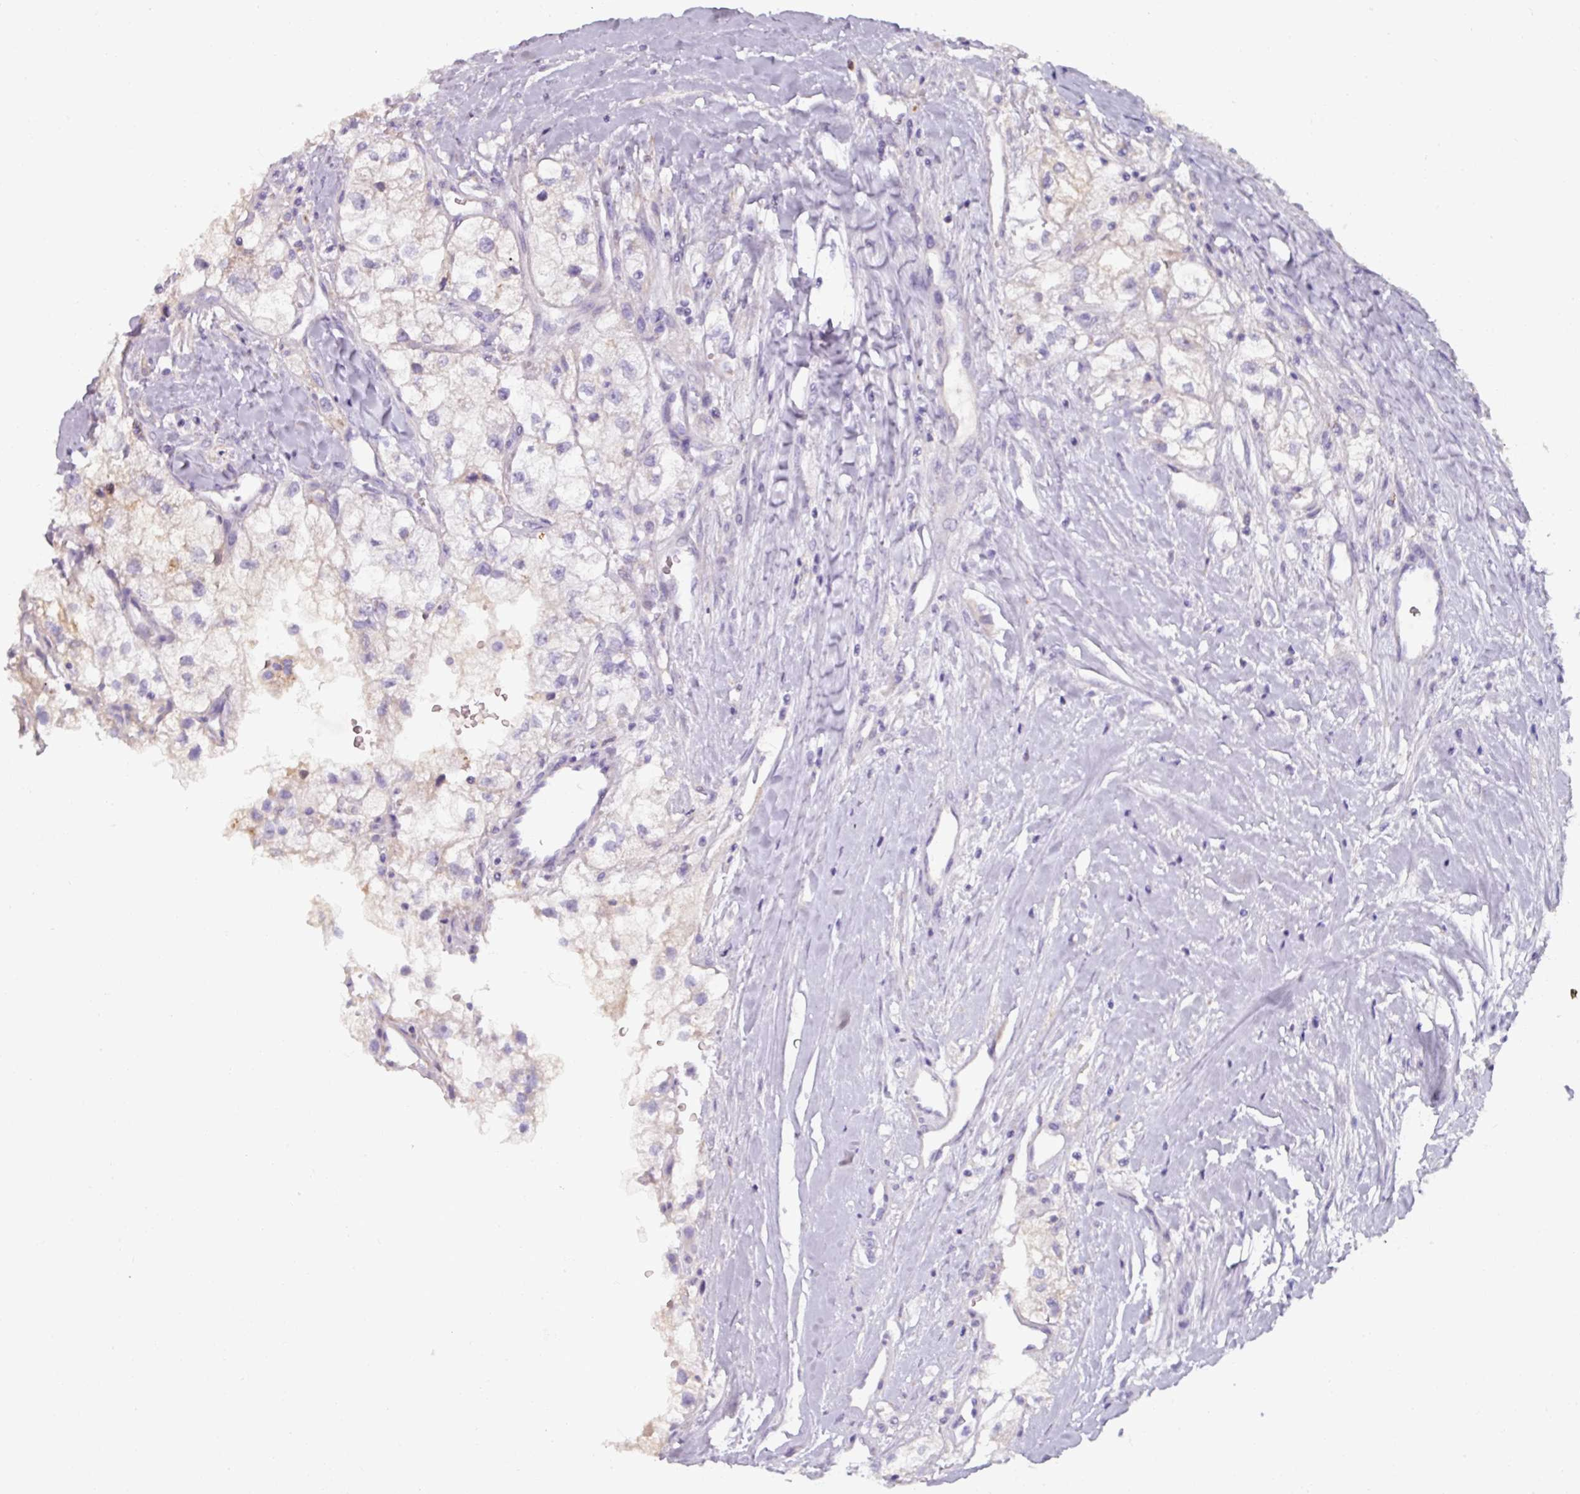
{"staining": {"intensity": "negative", "quantity": "none", "location": "none"}, "tissue": "renal cancer", "cell_type": "Tumor cells", "image_type": "cancer", "snomed": [{"axis": "morphology", "description": "Adenocarcinoma, NOS"}, {"axis": "topography", "description": "Kidney"}], "caption": "Immunohistochemistry micrograph of neoplastic tissue: human renal cancer (adenocarcinoma) stained with DAB reveals no significant protein positivity in tumor cells.", "gene": "SPESP1", "patient": {"sex": "male", "age": 59}}